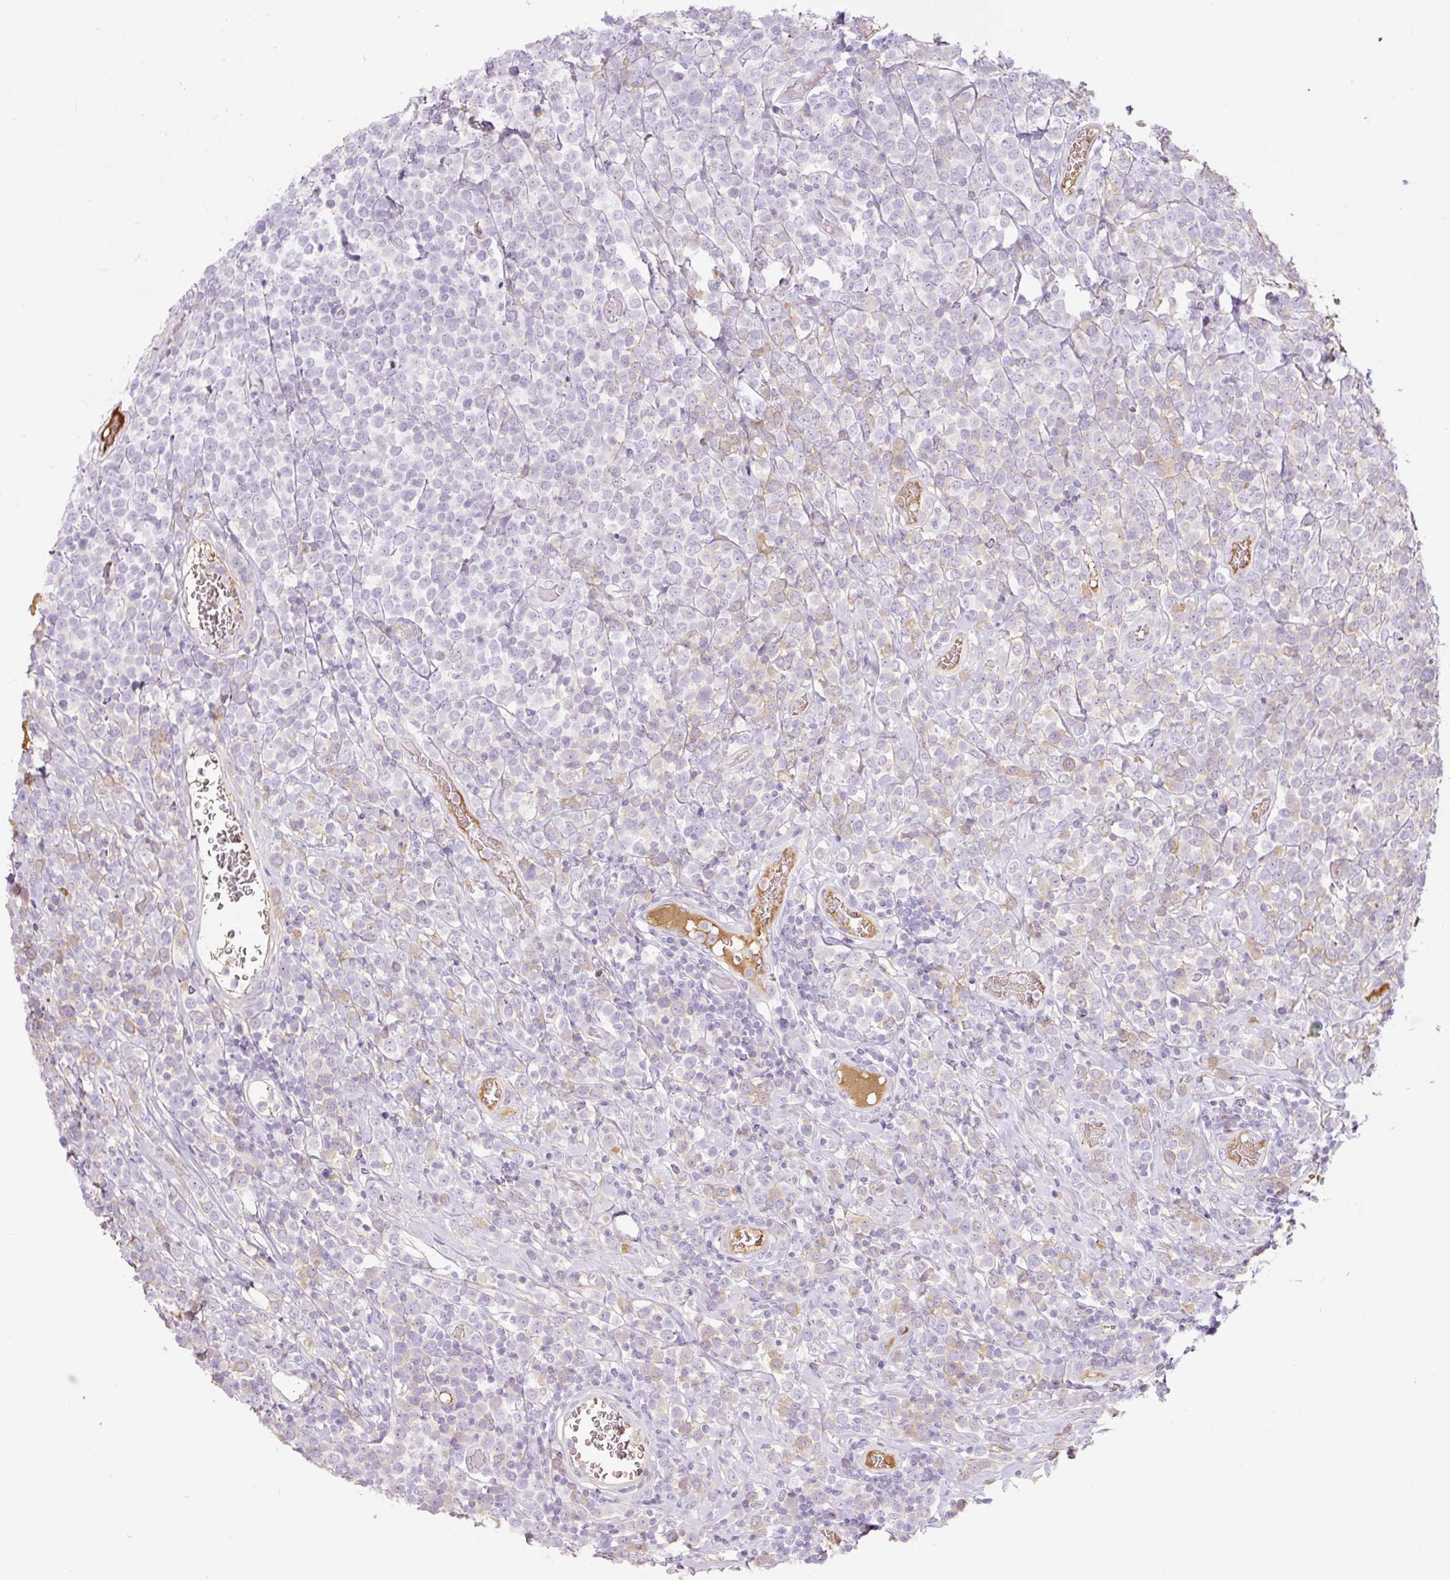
{"staining": {"intensity": "negative", "quantity": "none", "location": "none"}, "tissue": "lymphoma", "cell_type": "Tumor cells", "image_type": "cancer", "snomed": [{"axis": "morphology", "description": "Malignant lymphoma, non-Hodgkin's type, High grade"}, {"axis": "topography", "description": "Soft tissue"}], "caption": "A photomicrograph of lymphoma stained for a protein reveals no brown staining in tumor cells. (DAB (3,3'-diaminobenzidine) IHC with hematoxylin counter stain).", "gene": "APOA1", "patient": {"sex": "female", "age": 56}}